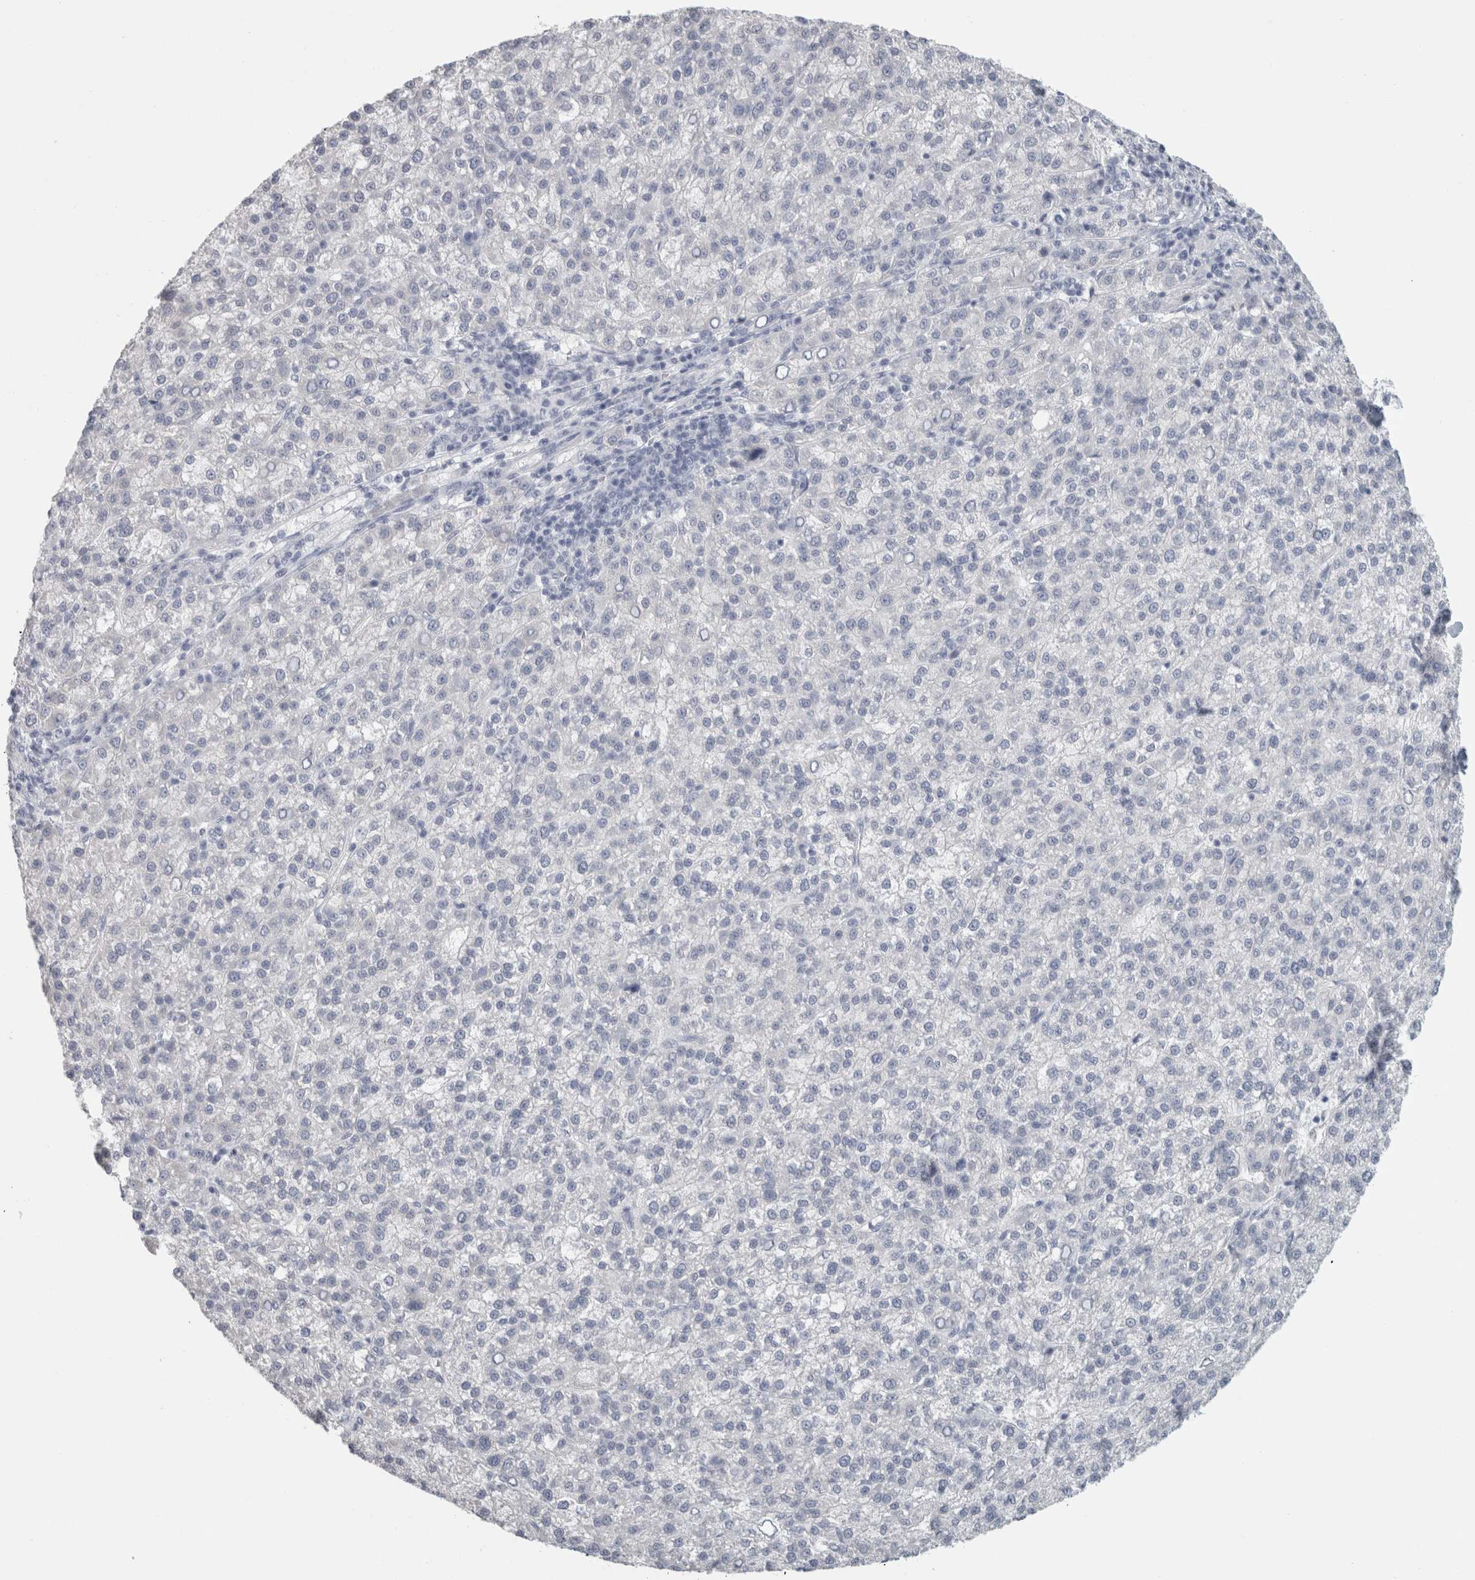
{"staining": {"intensity": "negative", "quantity": "none", "location": "none"}, "tissue": "liver cancer", "cell_type": "Tumor cells", "image_type": "cancer", "snomed": [{"axis": "morphology", "description": "Carcinoma, Hepatocellular, NOS"}, {"axis": "topography", "description": "Liver"}], "caption": "The histopathology image shows no significant staining in tumor cells of hepatocellular carcinoma (liver).", "gene": "SLC28A3", "patient": {"sex": "female", "age": 58}}